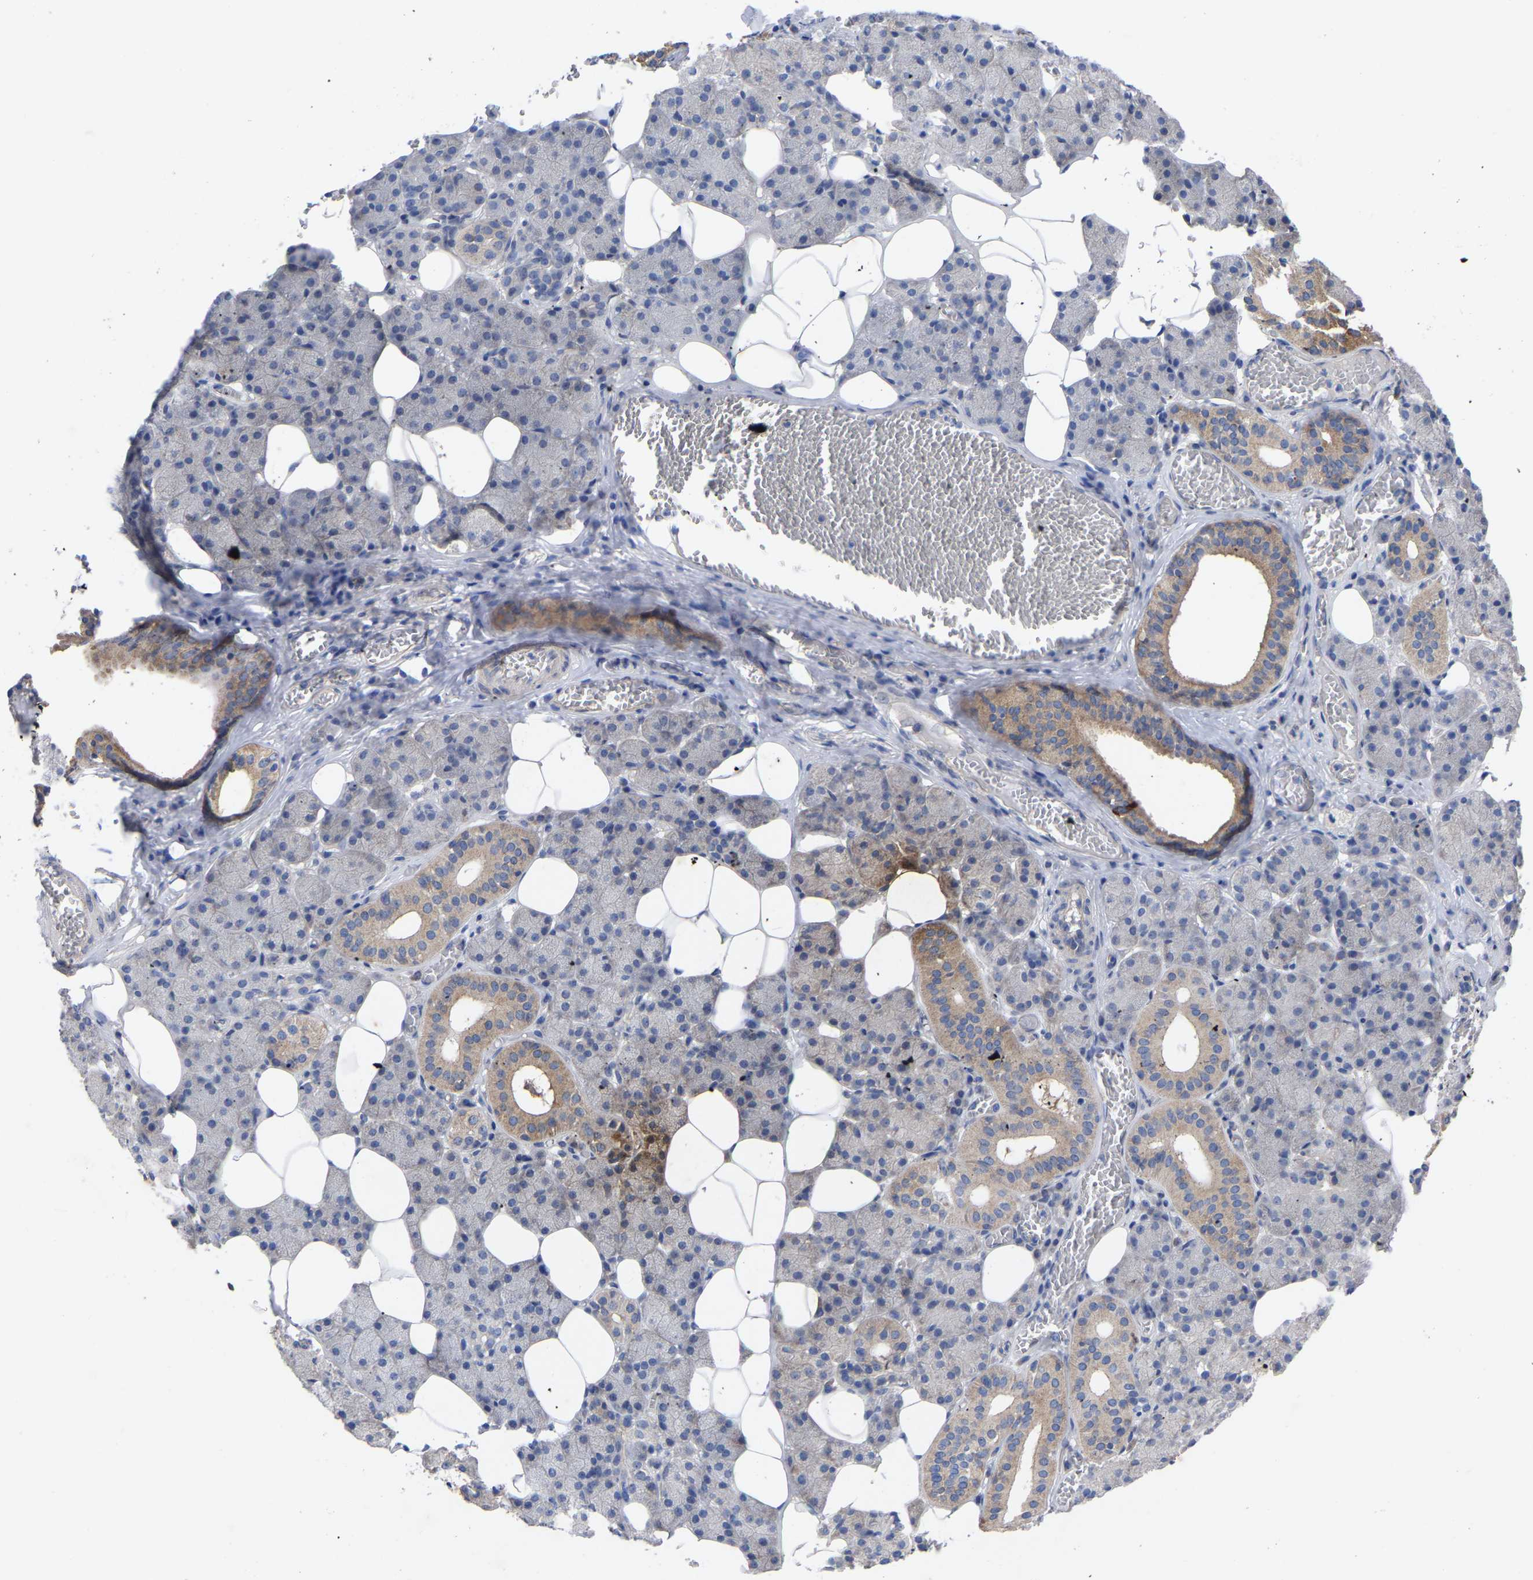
{"staining": {"intensity": "weak", "quantity": "<25%", "location": "cytoplasmic/membranous"}, "tissue": "salivary gland", "cell_type": "Glandular cells", "image_type": "normal", "snomed": [{"axis": "morphology", "description": "Normal tissue, NOS"}, {"axis": "topography", "description": "Salivary gland"}], "caption": "Salivary gland stained for a protein using IHC reveals no positivity glandular cells.", "gene": "TCP1", "patient": {"sex": "female", "age": 33}}